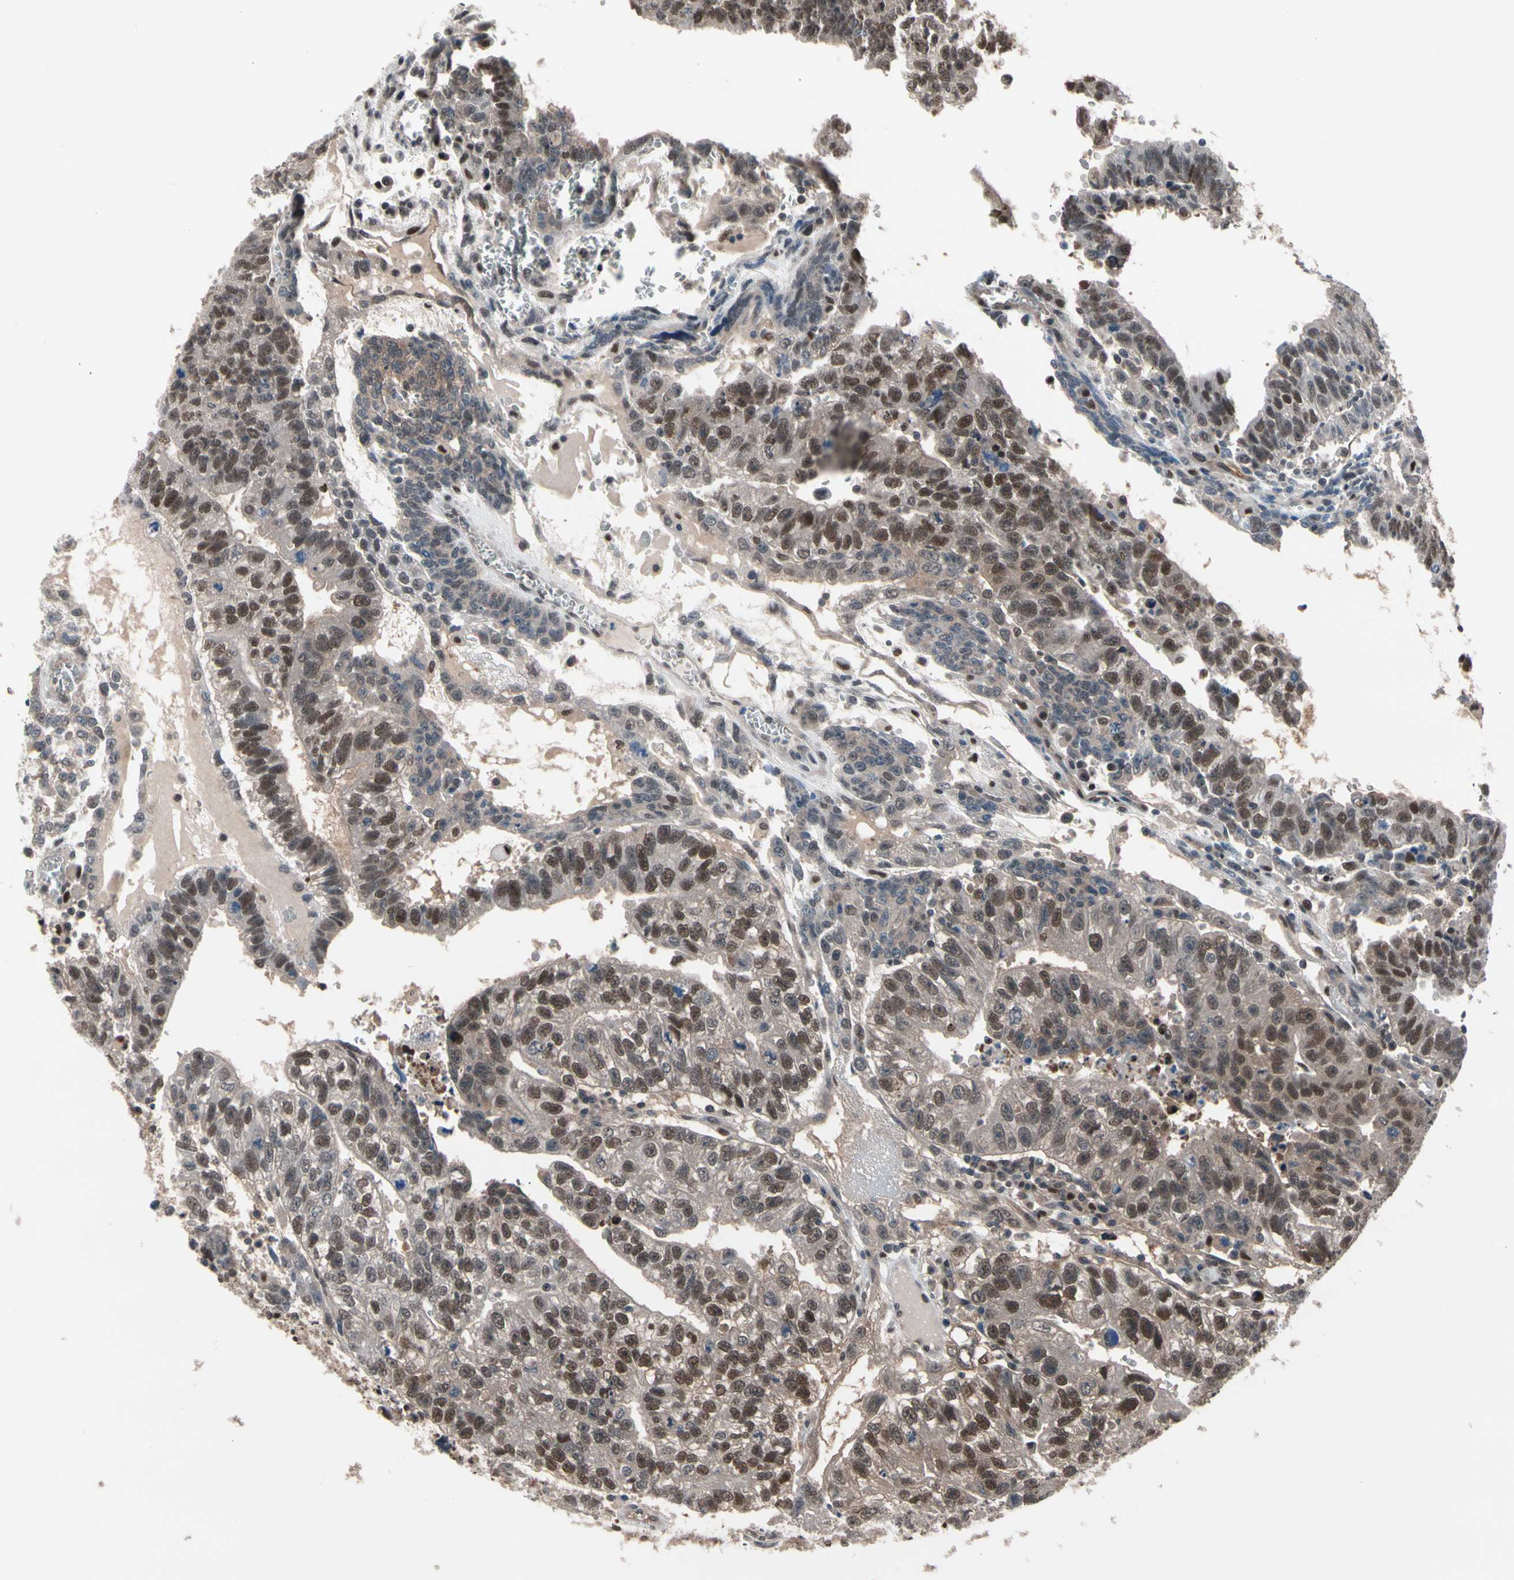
{"staining": {"intensity": "moderate", "quantity": ">75%", "location": "cytoplasmic/membranous,nuclear"}, "tissue": "testis cancer", "cell_type": "Tumor cells", "image_type": "cancer", "snomed": [{"axis": "morphology", "description": "Seminoma, NOS"}, {"axis": "morphology", "description": "Carcinoma, Embryonal, NOS"}, {"axis": "topography", "description": "Testis"}], "caption": "Tumor cells show moderate cytoplasmic/membranous and nuclear positivity in about >75% of cells in testis cancer.", "gene": "PSMA2", "patient": {"sex": "male", "age": 52}}